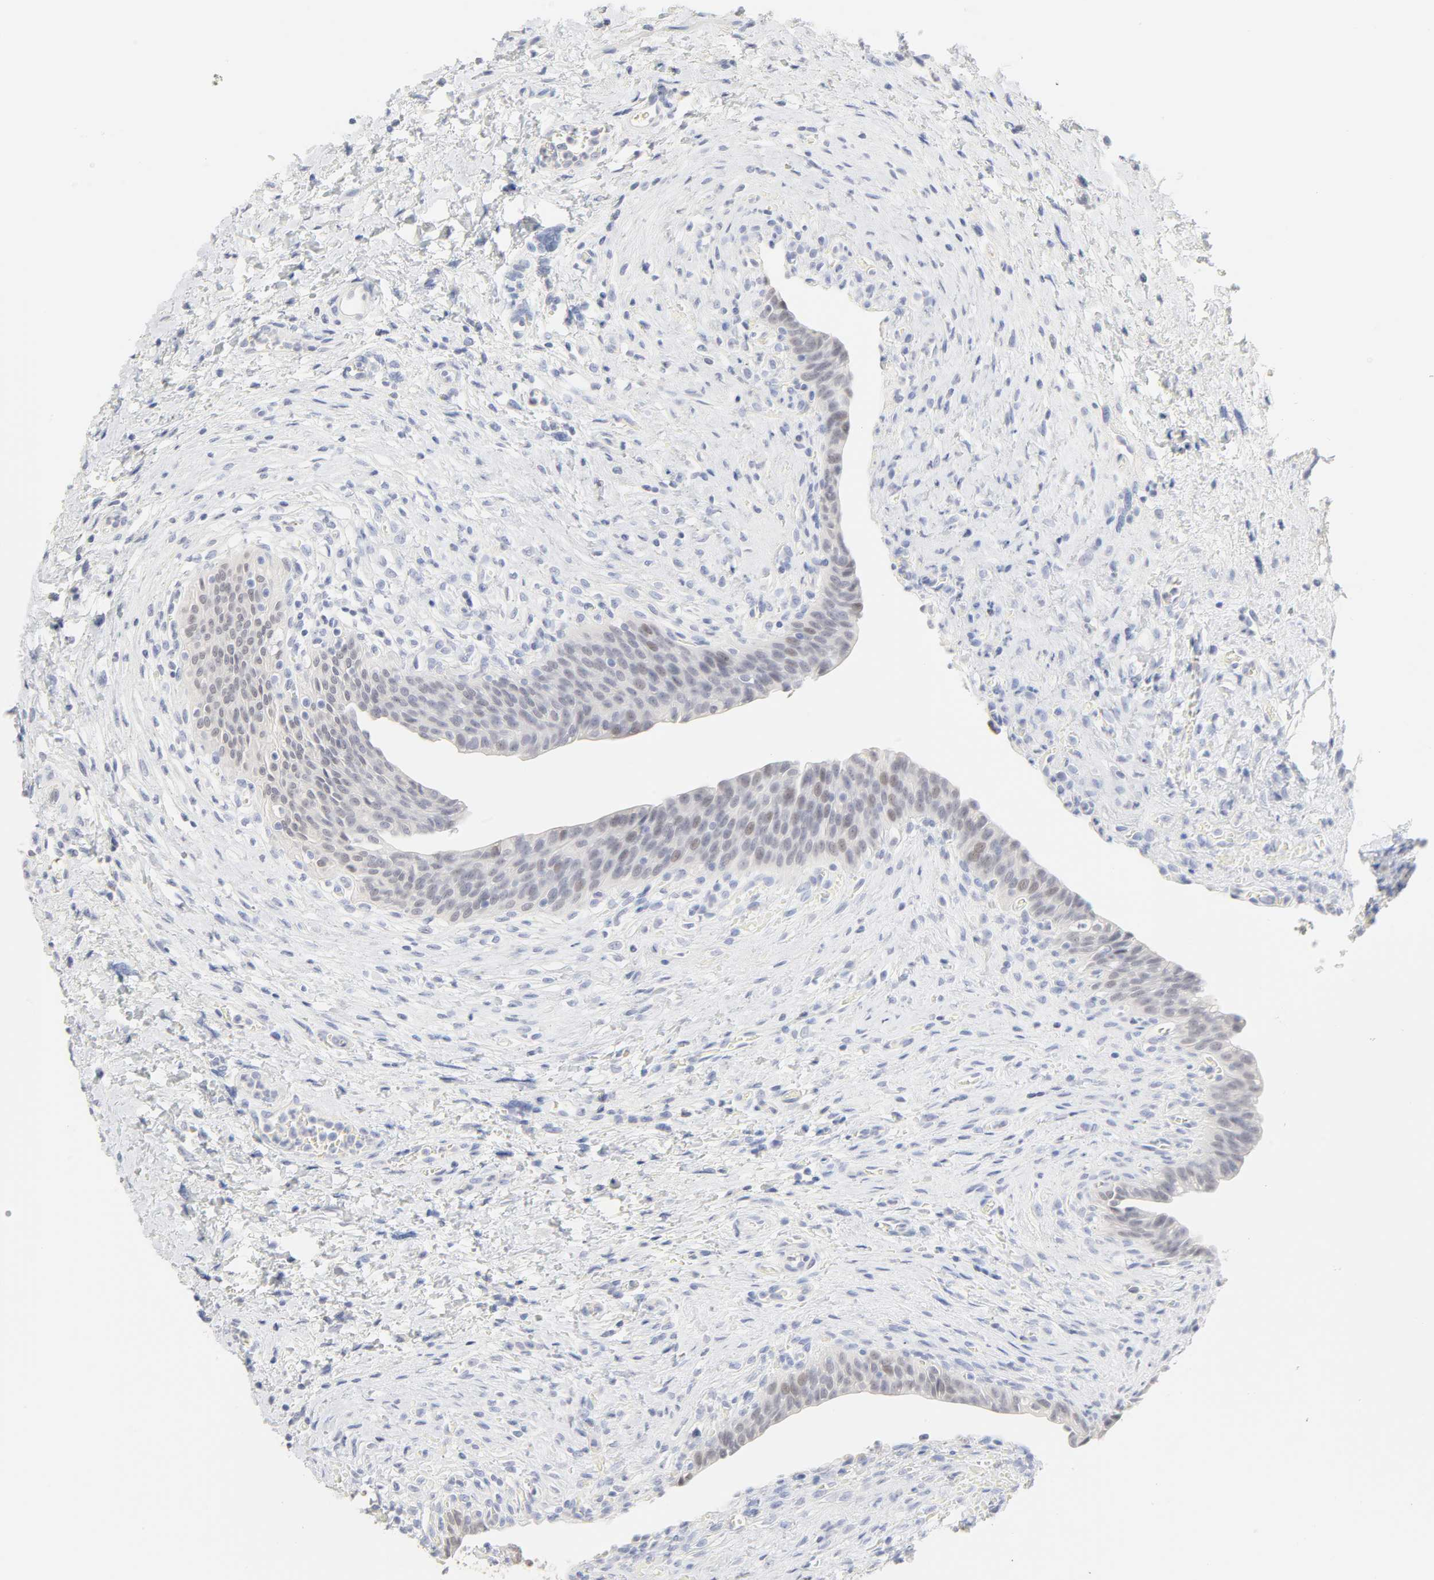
{"staining": {"intensity": "weak", "quantity": "<25%", "location": "cytoplasmic/membranous"}, "tissue": "urinary bladder", "cell_type": "Urothelial cells", "image_type": "normal", "snomed": [{"axis": "morphology", "description": "Normal tissue, NOS"}, {"axis": "morphology", "description": "Dysplasia, NOS"}, {"axis": "topography", "description": "Urinary bladder"}], "caption": "Micrograph shows no protein positivity in urothelial cells of normal urinary bladder.", "gene": "FCGBP", "patient": {"sex": "male", "age": 35}}